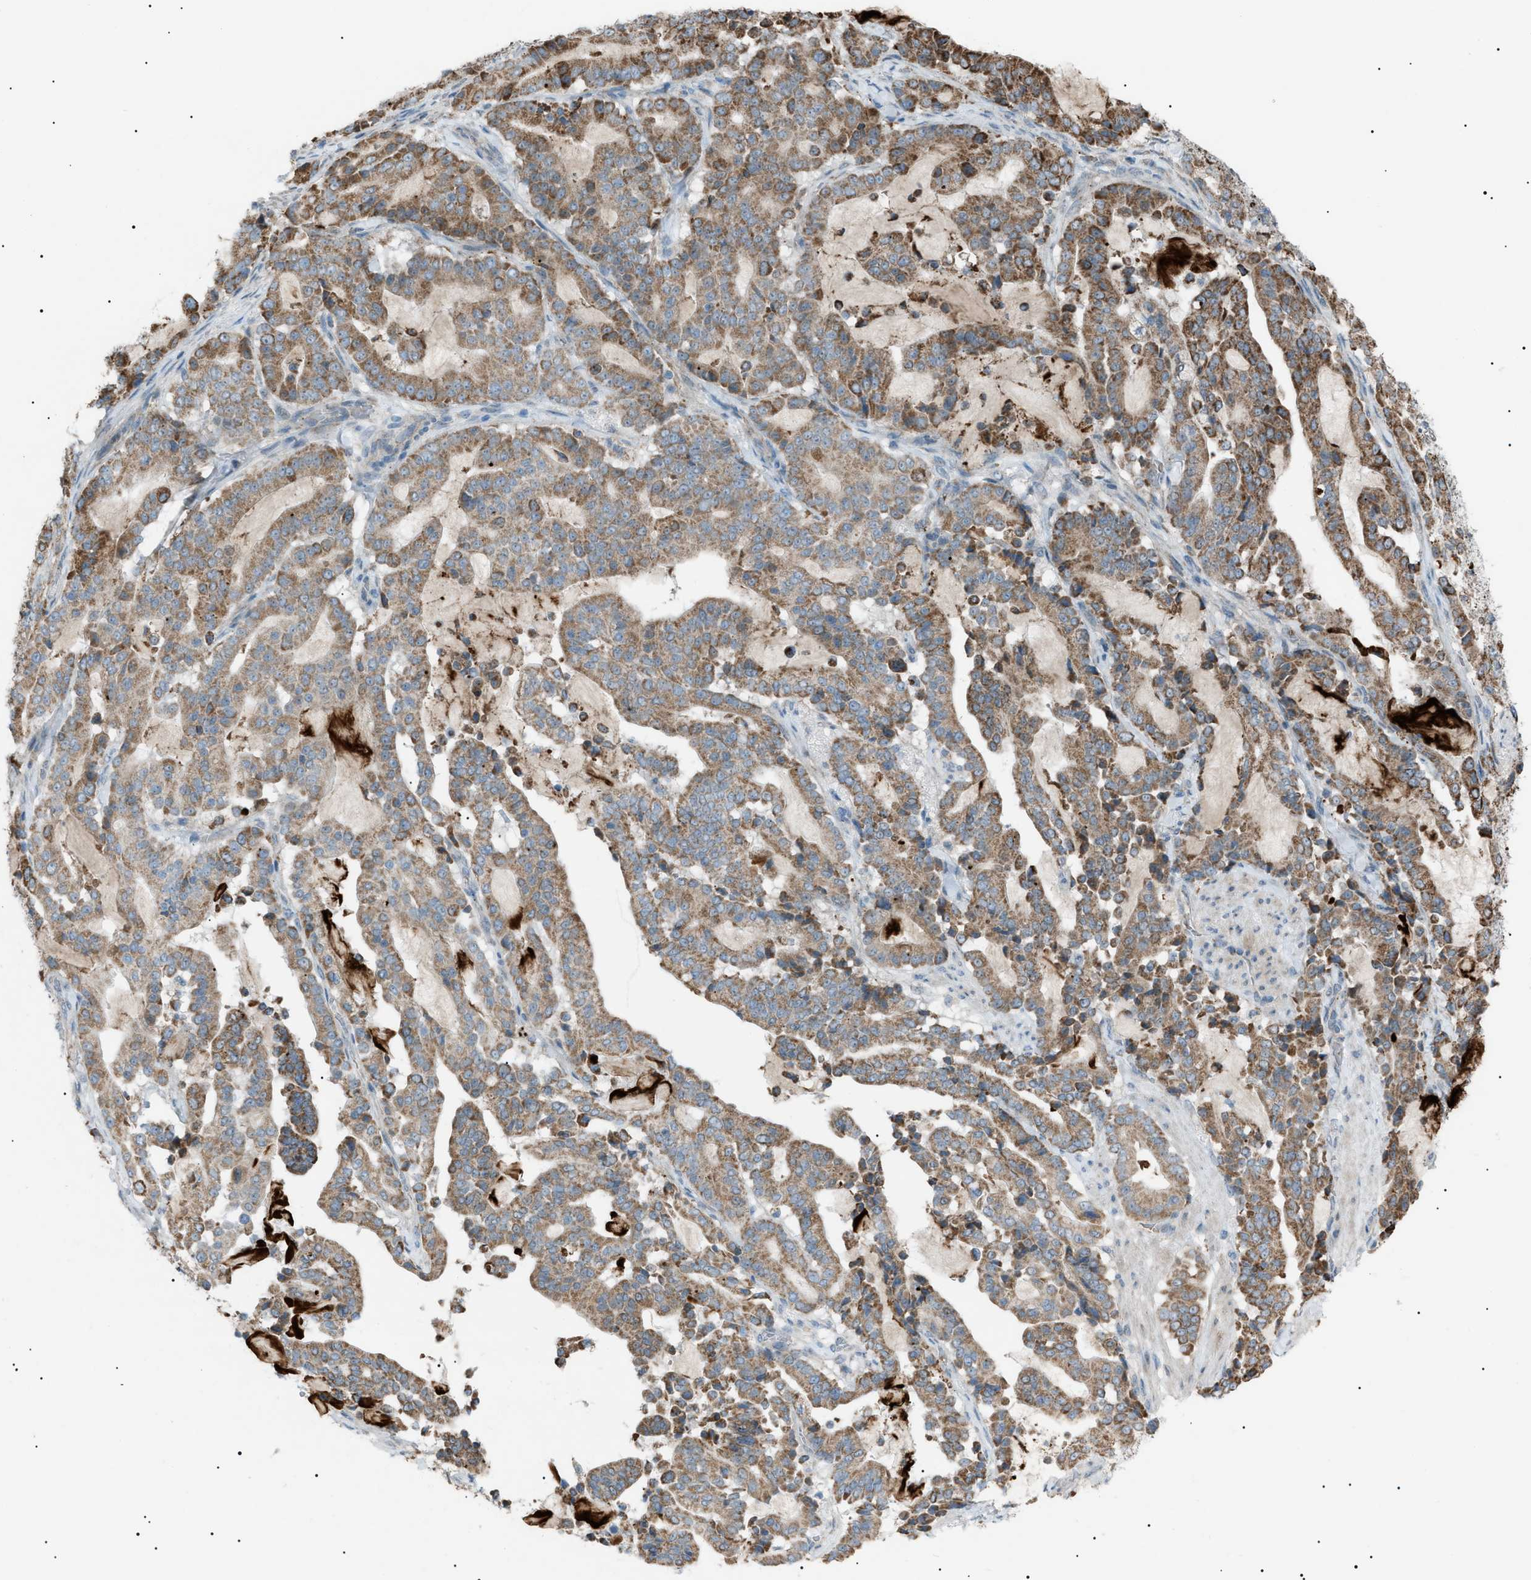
{"staining": {"intensity": "moderate", "quantity": ">75%", "location": "cytoplasmic/membranous"}, "tissue": "pancreatic cancer", "cell_type": "Tumor cells", "image_type": "cancer", "snomed": [{"axis": "morphology", "description": "Adenocarcinoma, NOS"}, {"axis": "topography", "description": "Pancreas"}], "caption": "IHC (DAB) staining of human pancreatic cancer displays moderate cytoplasmic/membranous protein expression in about >75% of tumor cells.", "gene": "ZNF516", "patient": {"sex": "male", "age": 63}}